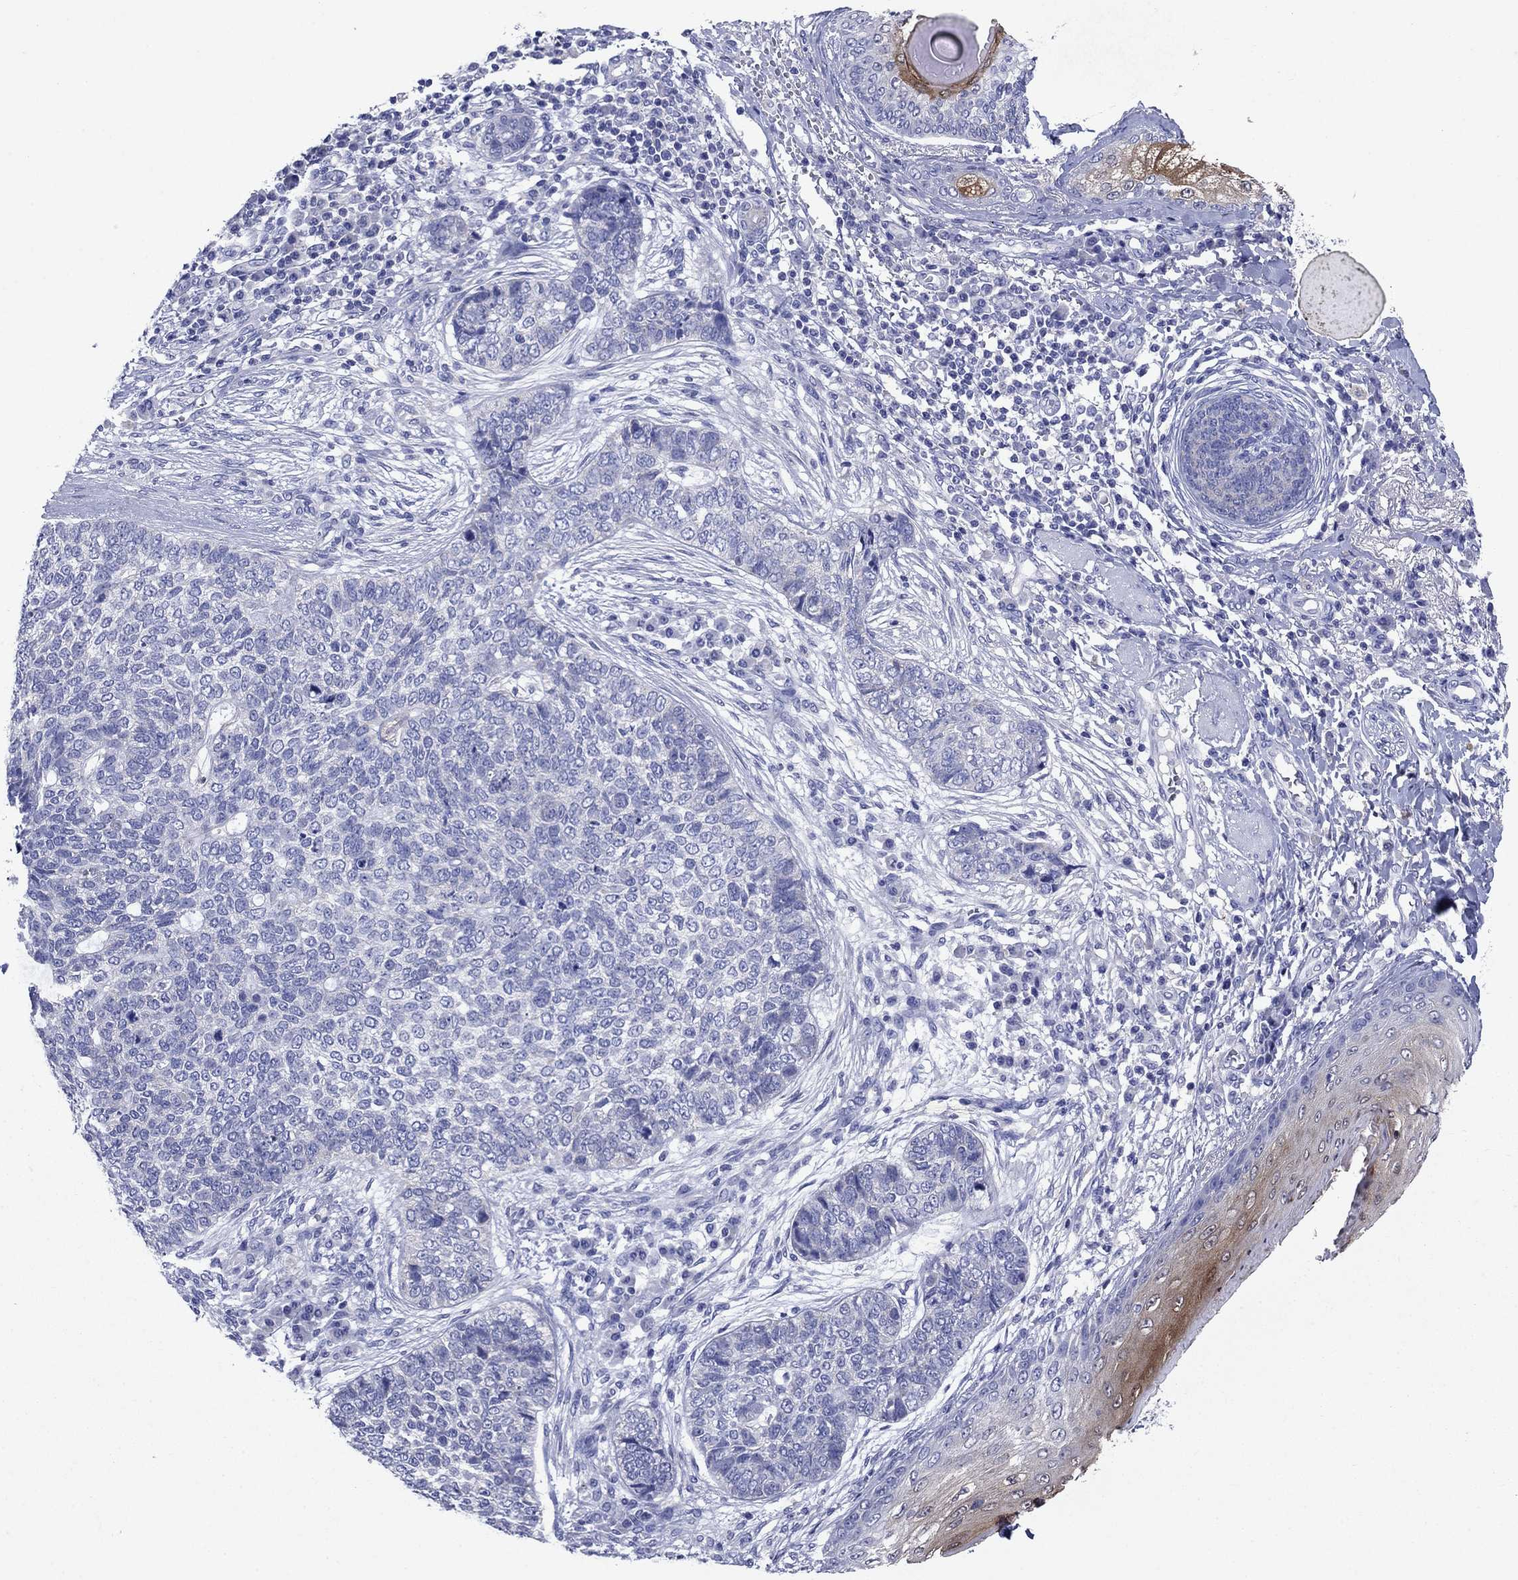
{"staining": {"intensity": "negative", "quantity": "none", "location": "none"}, "tissue": "skin cancer", "cell_type": "Tumor cells", "image_type": "cancer", "snomed": [{"axis": "morphology", "description": "Basal cell carcinoma"}, {"axis": "topography", "description": "Skin"}], "caption": "Basal cell carcinoma (skin) was stained to show a protein in brown. There is no significant positivity in tumor cells. (DAB IHC with hematoxylin counter stain).", "gene": "SULT2B1", "patient": {"sex": "female", "age": 69}}